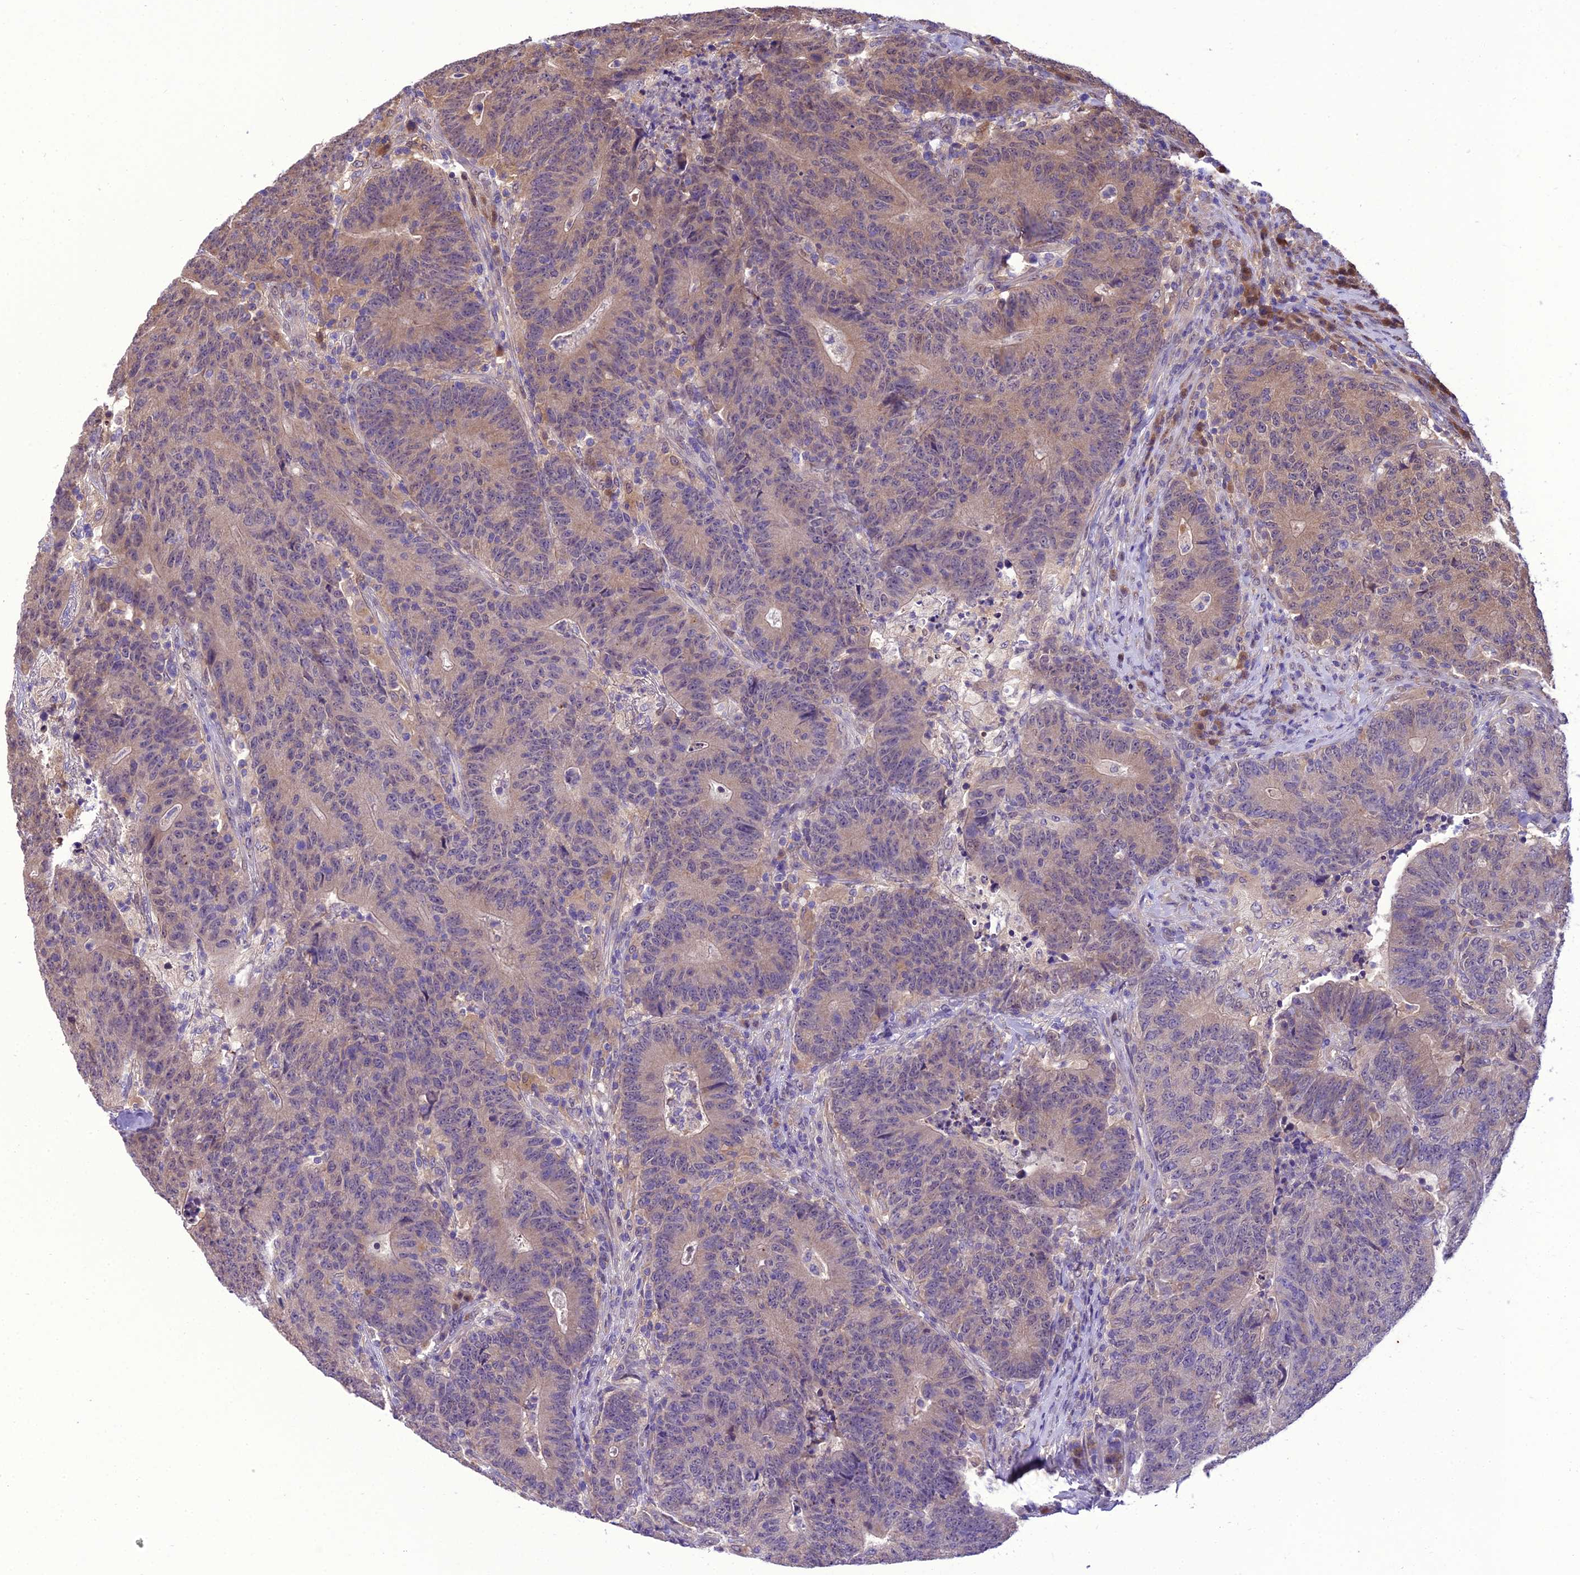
{"staining": {"intensity": "weak", "quantity": "25%-75%", "location": "cytoplasmic/membranous"}, "tissue": "colorectal cancer", "cell_type": "Tumor cells", "image_type": "cancer", "snomed": [{"axis": "morphology", "description": "Adenocarcinoma, NOS"}, {"axis": "topography", "description": "Colon"}], "caption": "This is a micrograph of immunohistochemistry staining of colorectal cancer, which shows weak positivity in the cytoplasmic/membranous of tumor cells.", "gene": "BORCS6", "patient": {"sex": "female", "age": 75}}